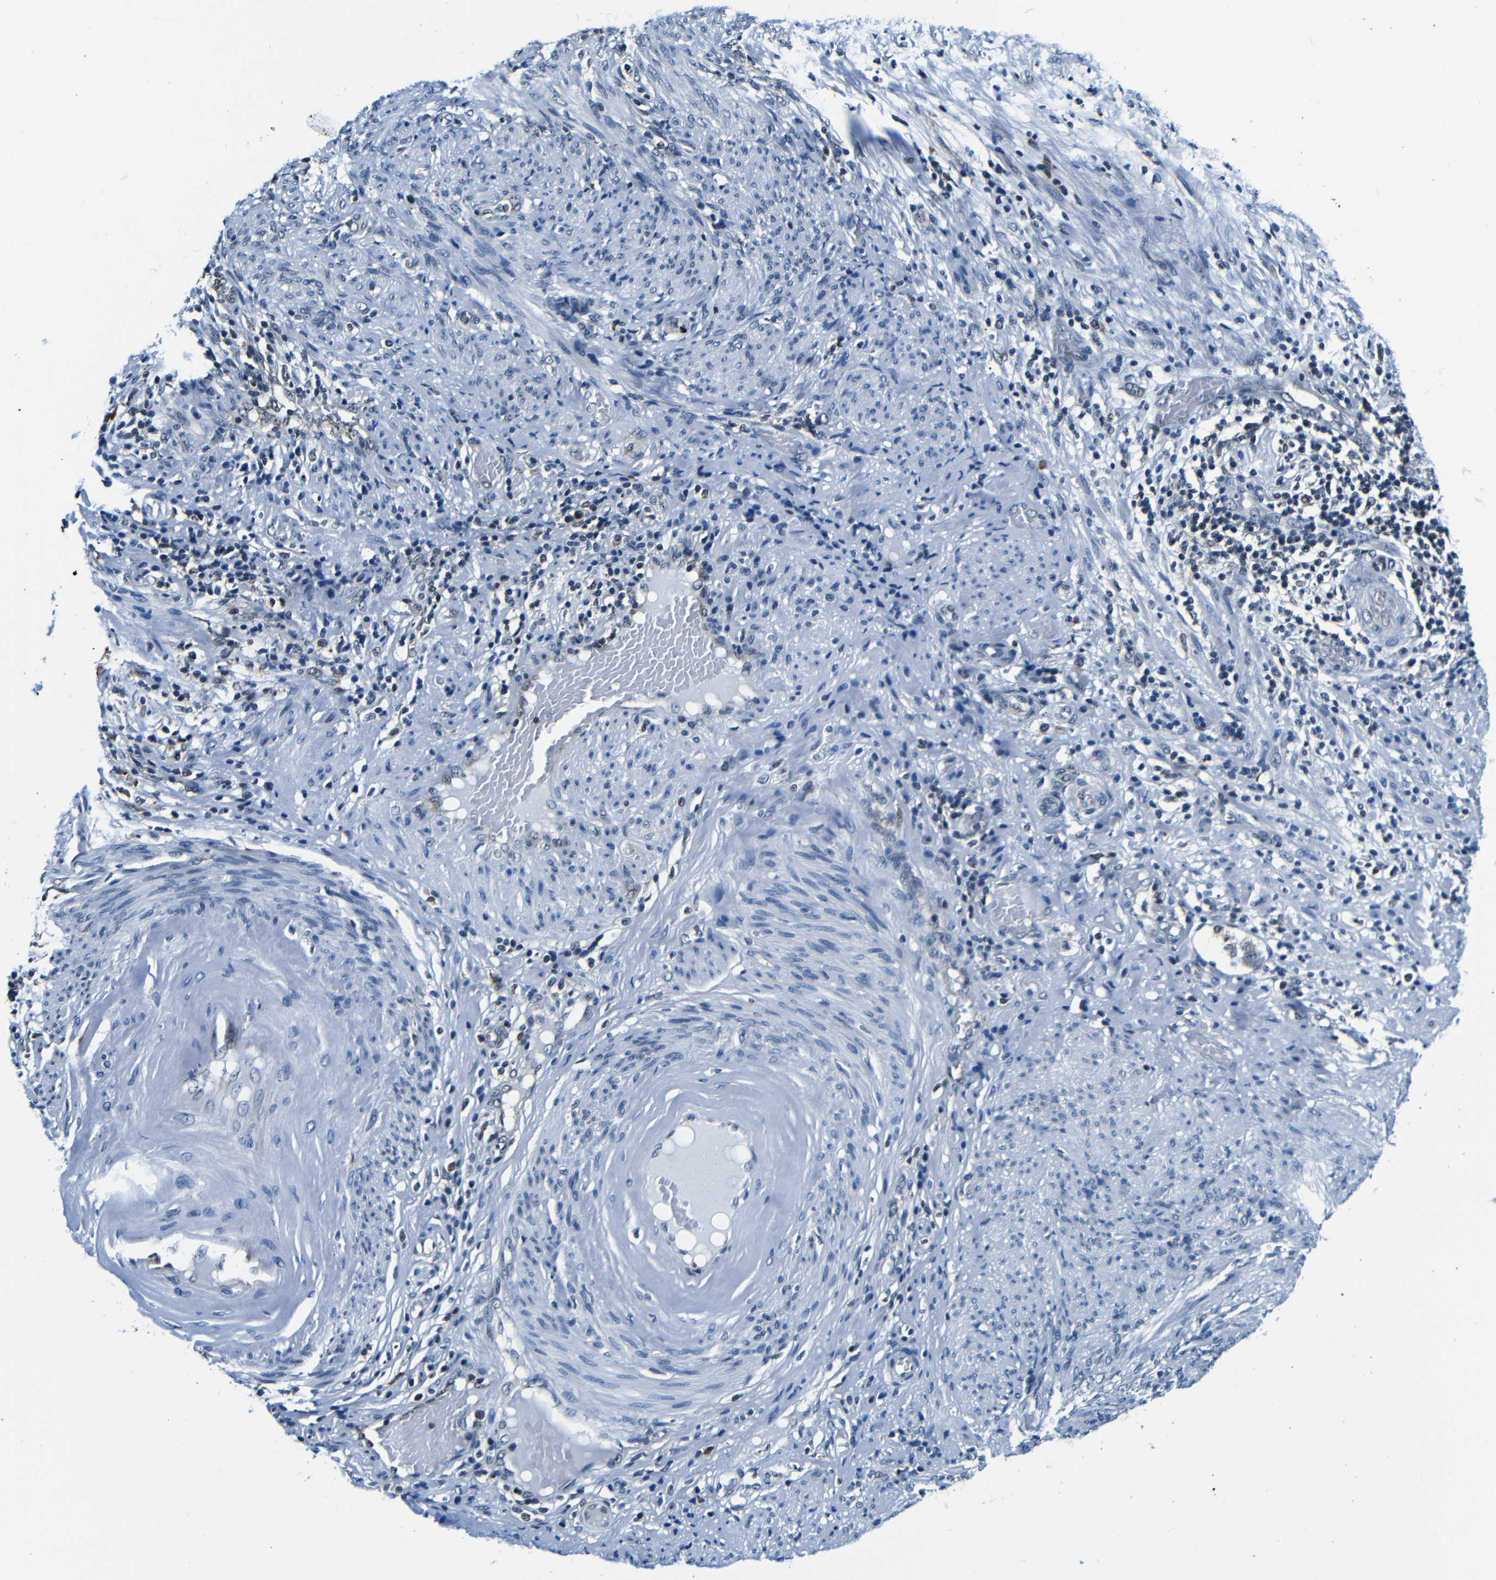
{"staining": {"intensity": "negative", "quantity": "none", "location": "none"}, "tissue": "endometrial cancer", "cell_type": "Tumor cells", "image_type": "cancer", "snomed": [{"axis": "morphology", "description": "Adenocarcinoma, NOS"}, {"axis": "topography", "description": "Endometrium"}], "caption": "This micrograph is of adenocarcinoma (endometrial) stained with IHC to label a protein in brown with the nuclei are counter-stained blue. There is no positivity in tumor cells.", "gene": "NCBP3", "patient": {"sex": "female", "age": 85}}